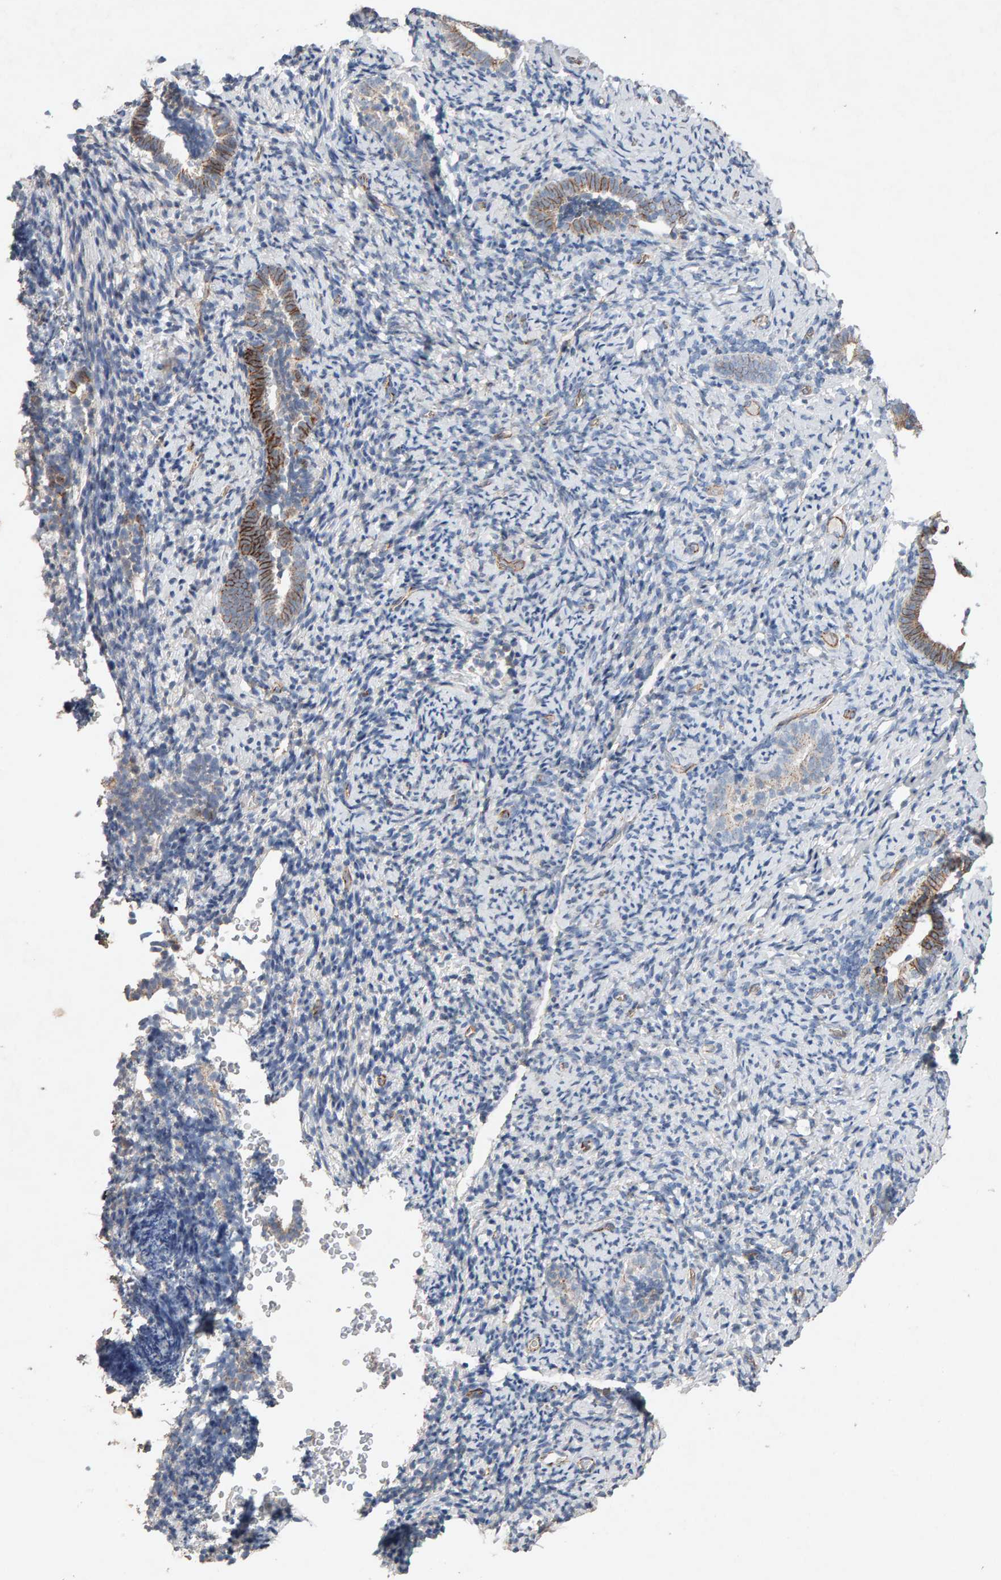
{"staining": {"intensity": "negative", "quantity": "none", "location": "none"}, "tissue": "endometrium", "cell_type": "Cells in endometrial stroma", "image_type": "normal", "snomed": [{"axis": "morphology", "description": "Normal tissue, NOS"}, {"axis": "topography", "description": "Endometrium"}], "caption": "Immunohistochemistry (IHC) photomicrograph of unremarkable endometrium: endometrium stained with DAB demonstrates no significant protein staining in cells in endometrial stroma. (Stains: DAB (3,3'-diaminobenzidine) immunohistochemistry (IHC) with hematoxylin counter stain, Microscopy: brightfield microscopy at high magnification).", "gene": "PTPRM", "patient": {"sex": "female", "age": 51}}